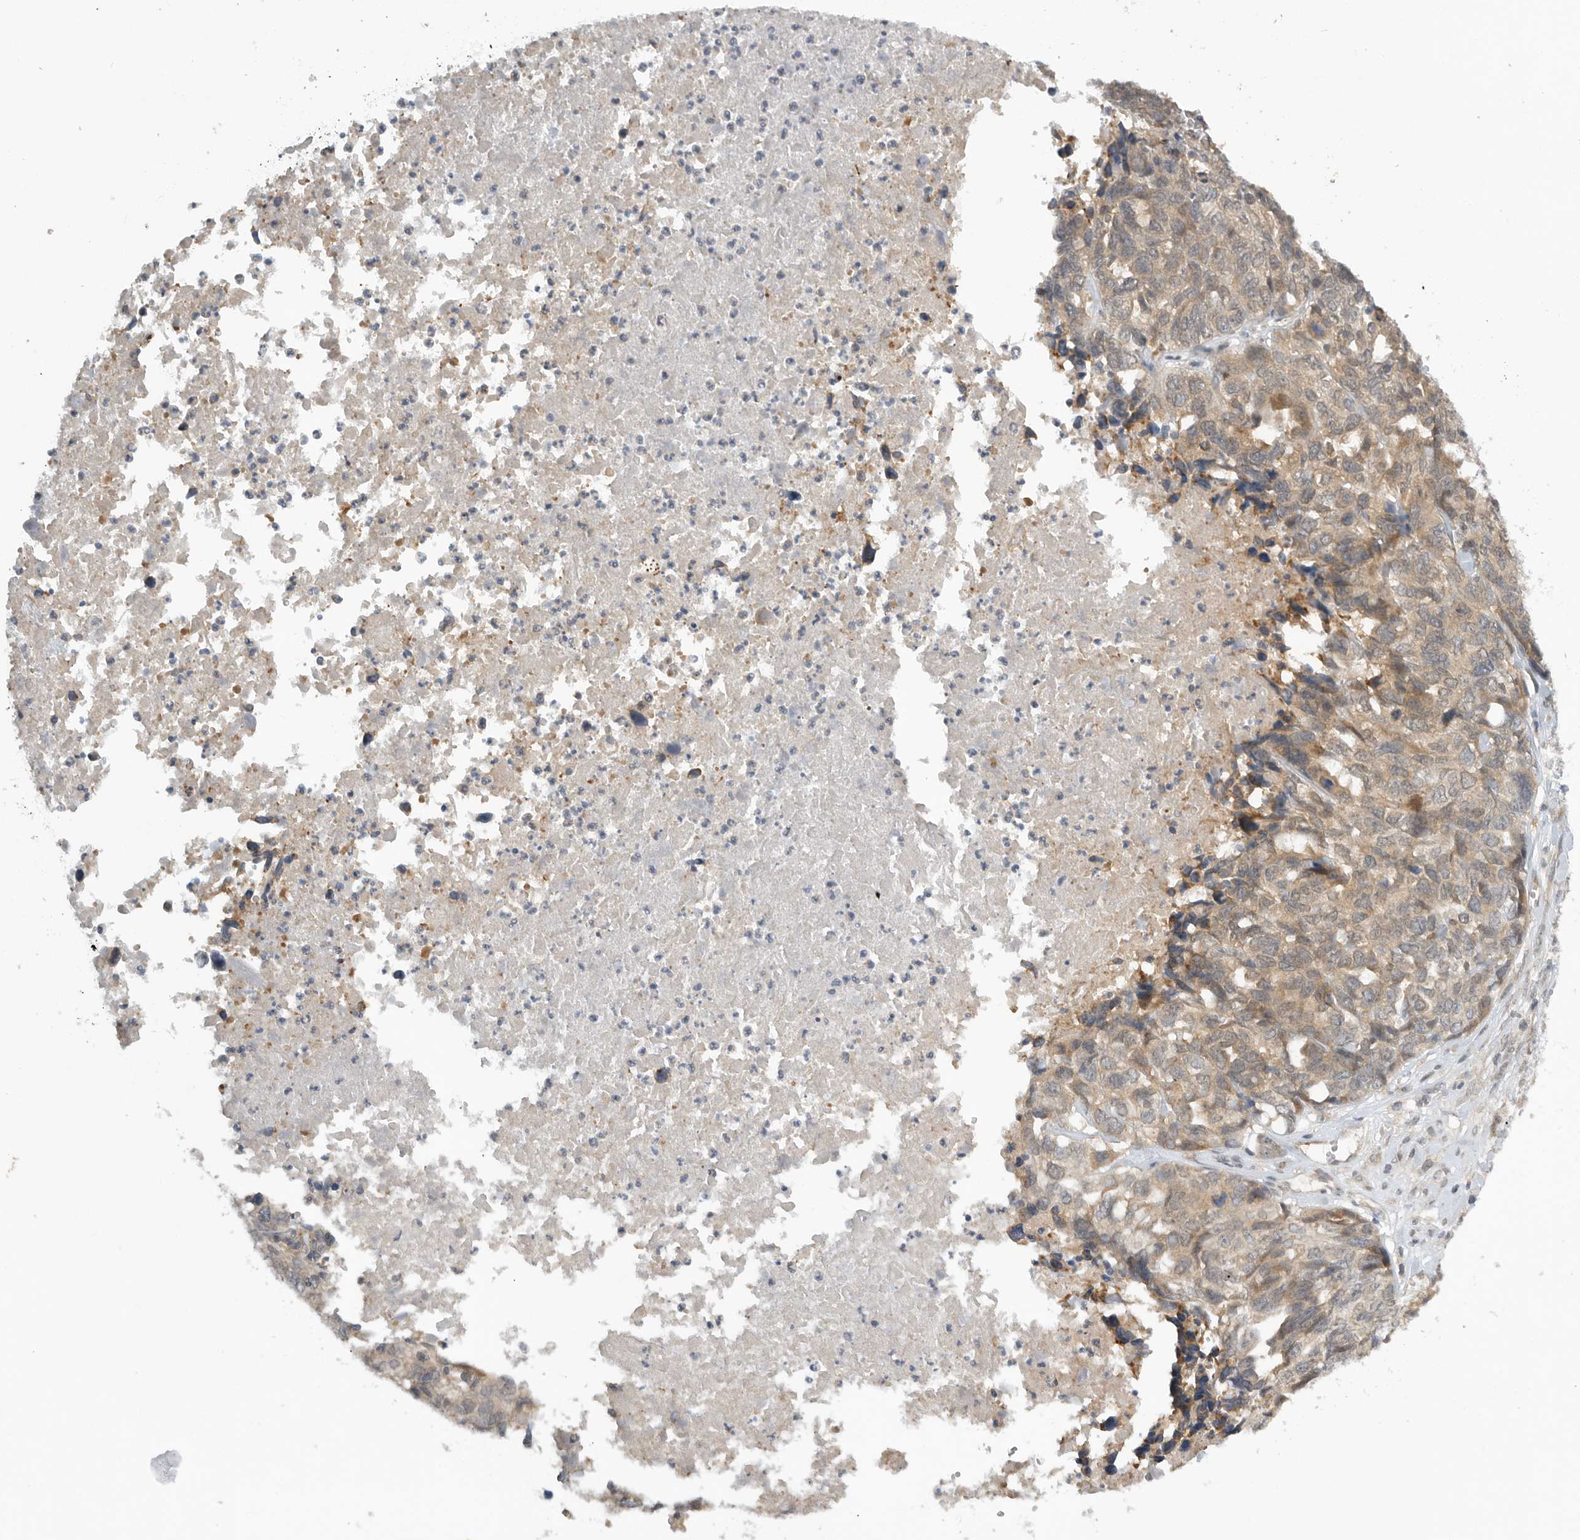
{"staining": {"intensity": "weak", "quantity": ">75%", "location": "cytoplasmic/membranous"}, "tissue": "ovarian cancer", "cell_type": "Tumor cells", "image_type": "cancer", "snomed": [{"axis": "morphology", "description": "Cystadenocarcinoma, serous, NOS"}, {"axis": "topography", "description": "Ovary"}], "caption": "Brown immunohistochemical staining in ovarian serous cystadenocarcinoma exhibits weak cytoplasmic/membranous staining in about >75% of tumor cells.", "gene": "AASDHPPT", "patient": {"sex": "female", "age": 79}}